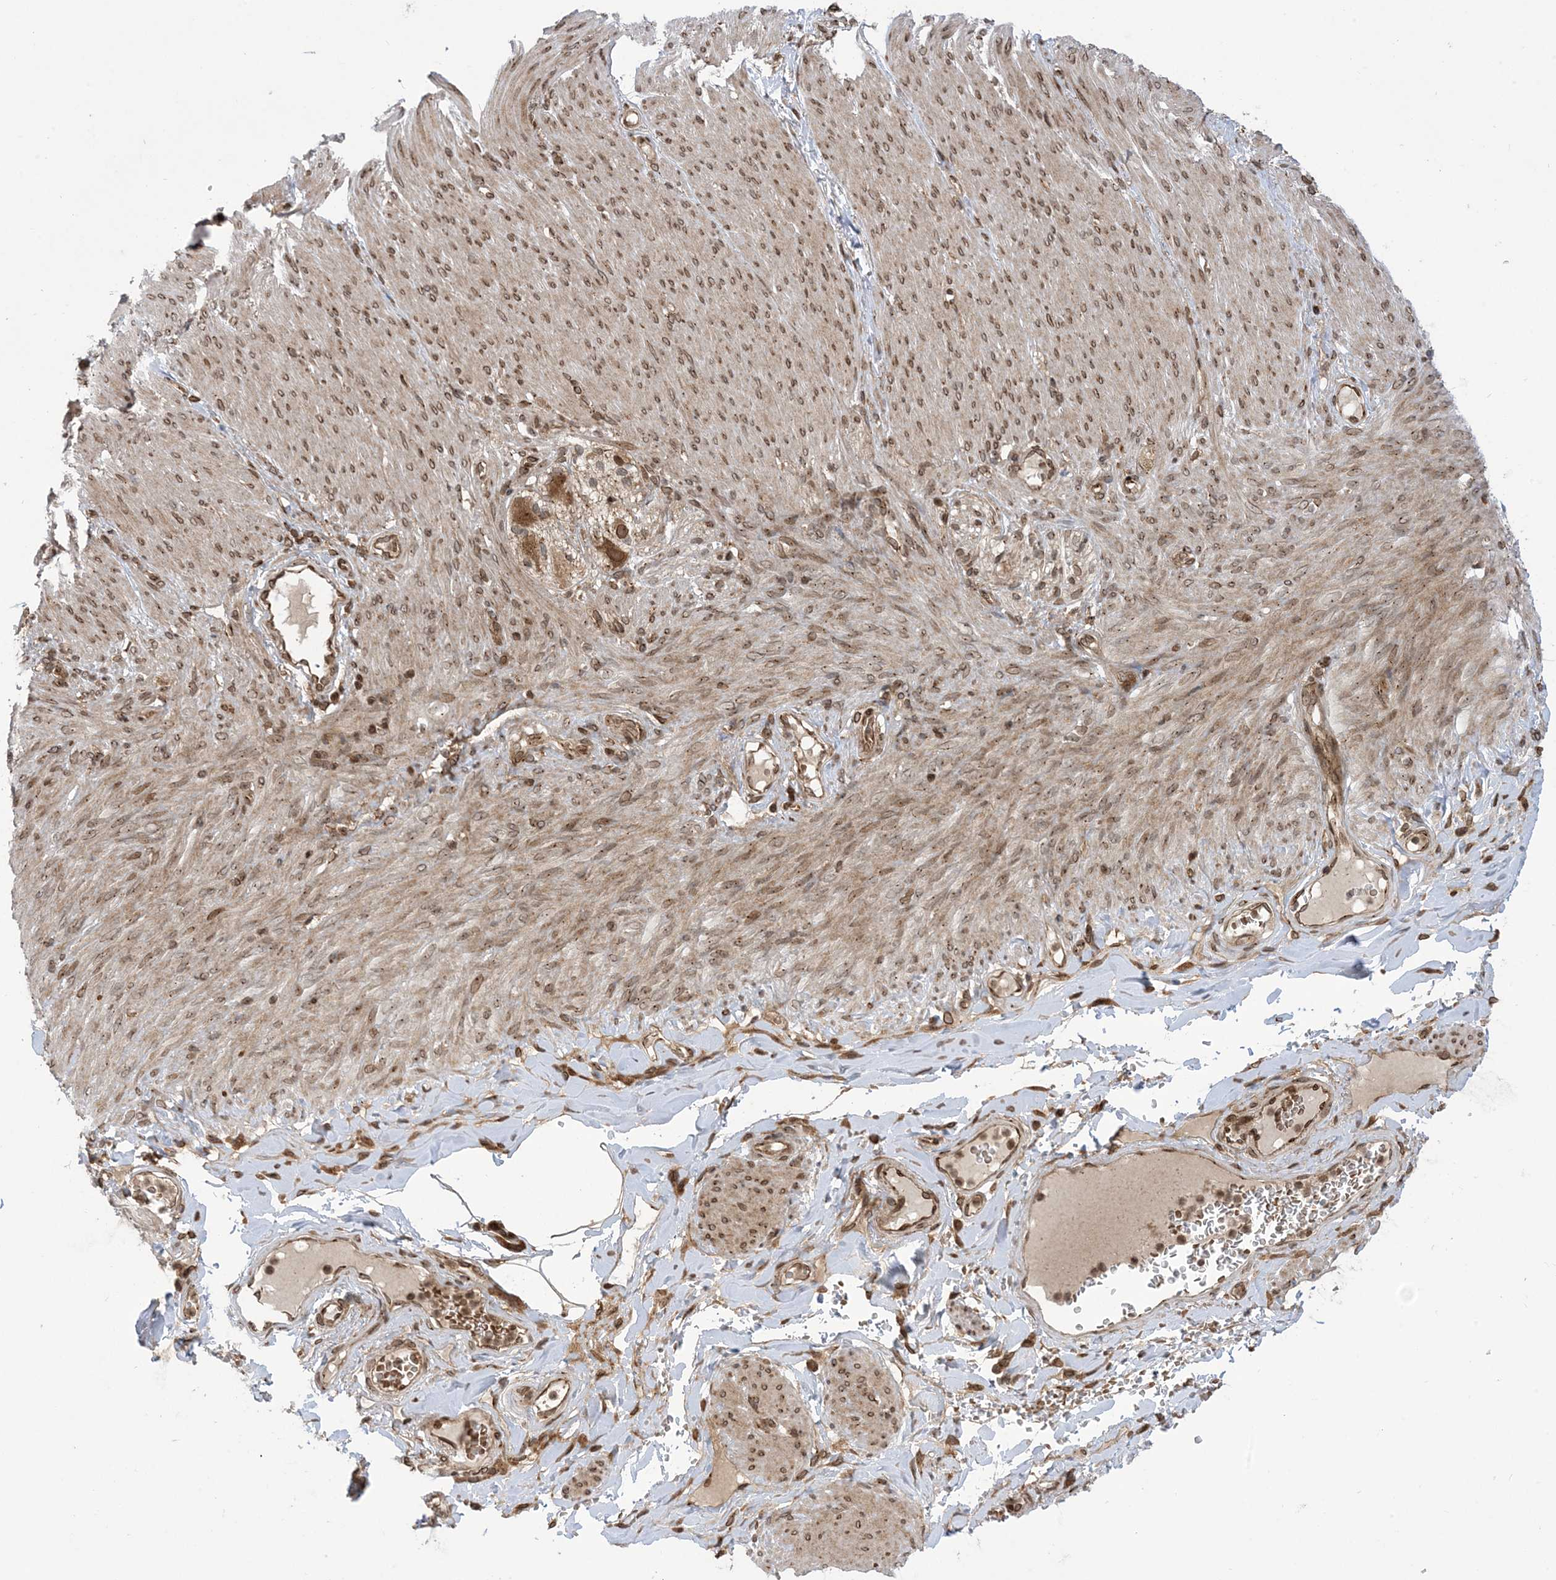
{"staining": {"intensity": "negative", "quantity": "none", "location": "none"}, "tissue": "adipose tissue", "cell_type": "Adipocytes", "image_type": "normal", "snomed": [{"axis": "morphology", "description": "Normal tissue, NOS"}, {"axis": "topography", "description": "Colon"}, {"axis": "topography", "description": "Peripheral nerve tissue"}], "caption": "This is an immunohistochemistry (IHC) photomicrograph of normal human adipose tissue. There is no staining in adipocytes.", "gene": "CASP4", "patient": {"sex": "female", "age": 61}}